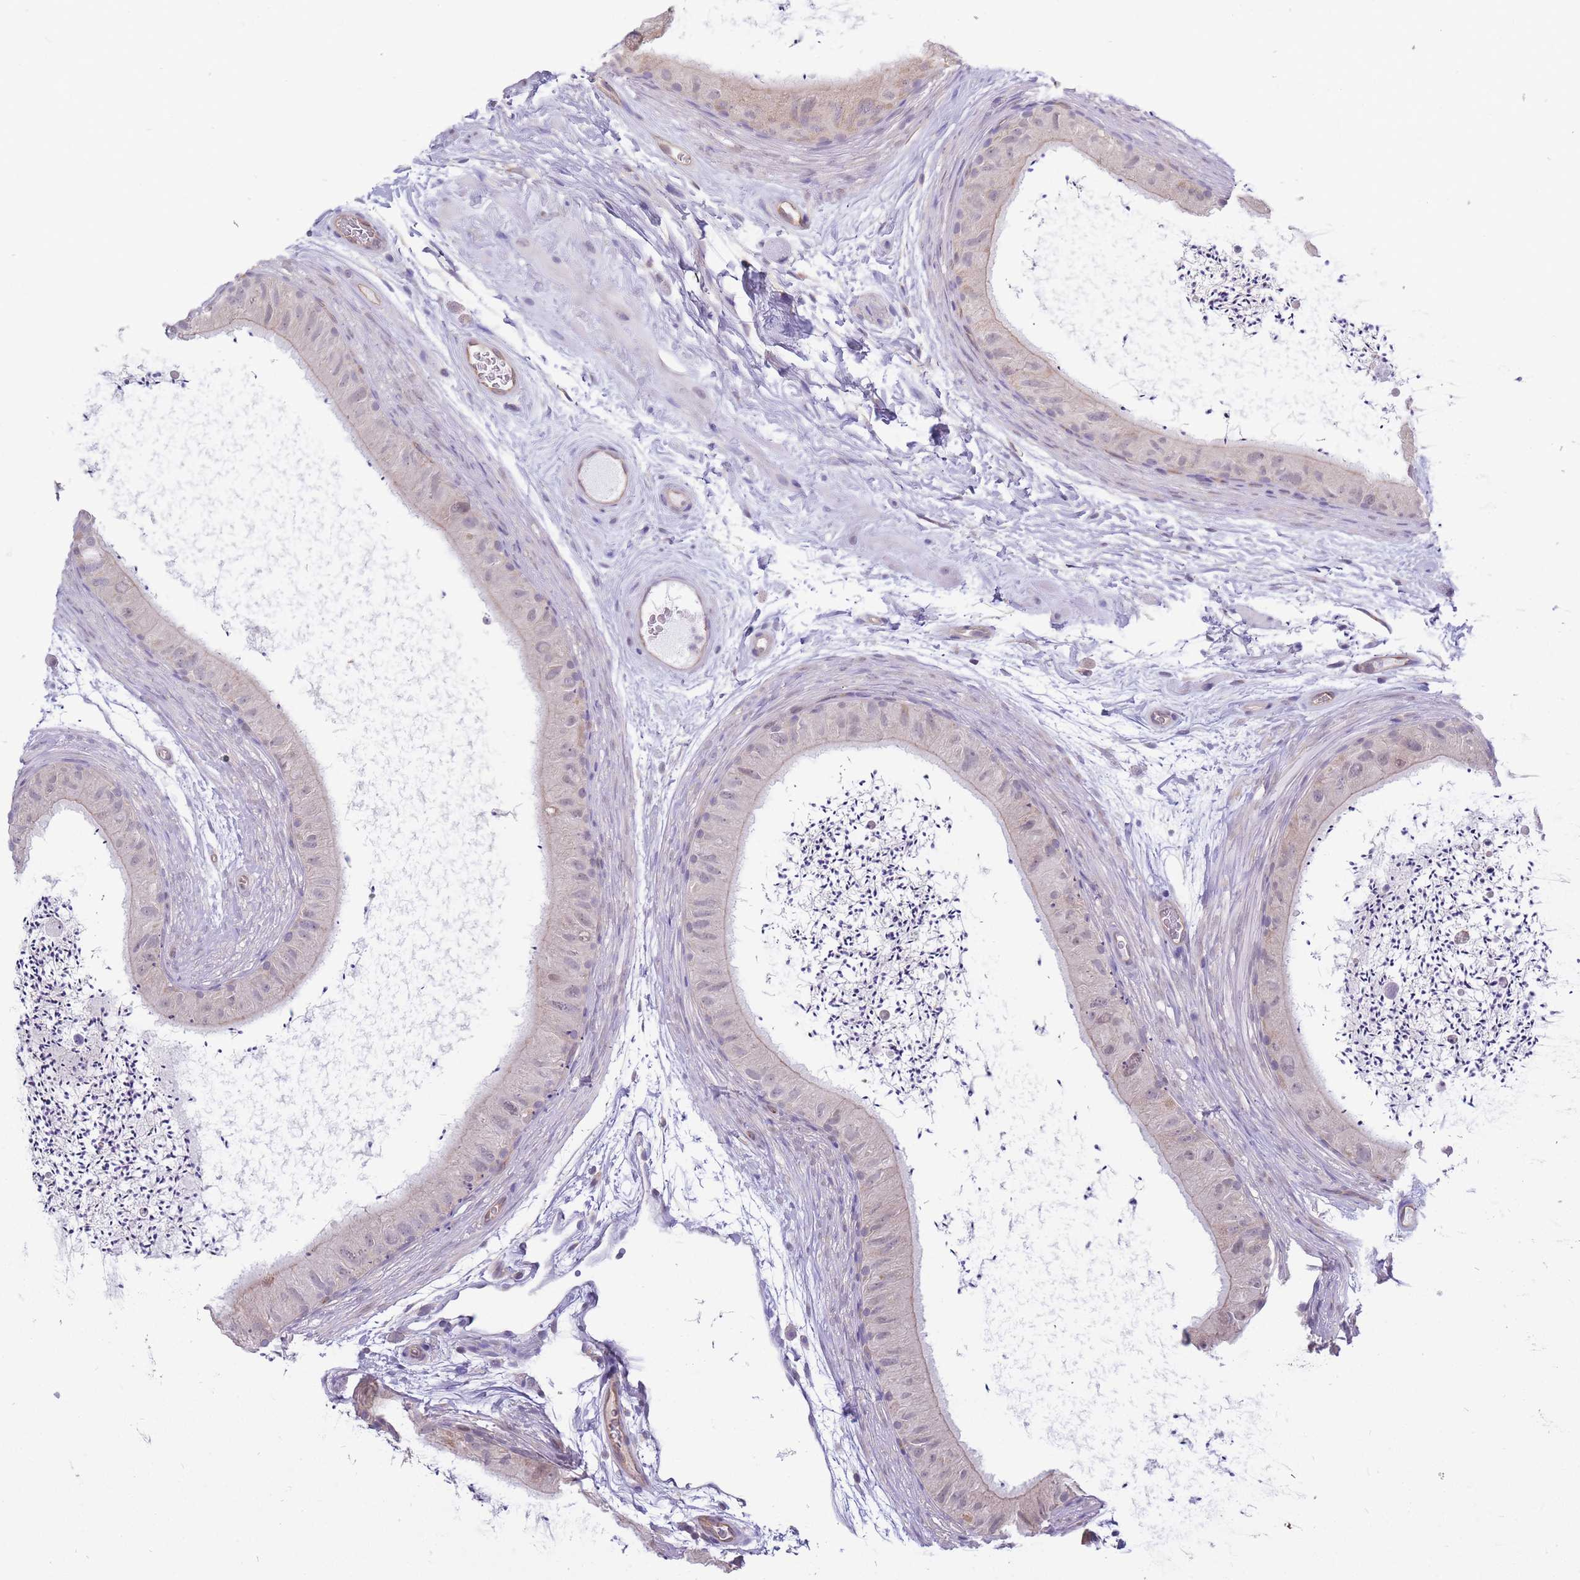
{"staining": {"intensity": "negative", "quantity": "none", "location": "none"}, "tissue": "epididymis", "cell_type": "Glandular cells", "image_type": "normal", "snomed": [{"axis": "morphology", "description": "Normal tissue, NOS"}, {"axis": "topography", "description": "Epididymis"}], "caption": "This is an immunohistochemistry (IHC) micrograph of normal epididymis. There is no staining in glandular cells.", "gene": "C19orf25", "patient": {"sex": "male", "age": 50}}